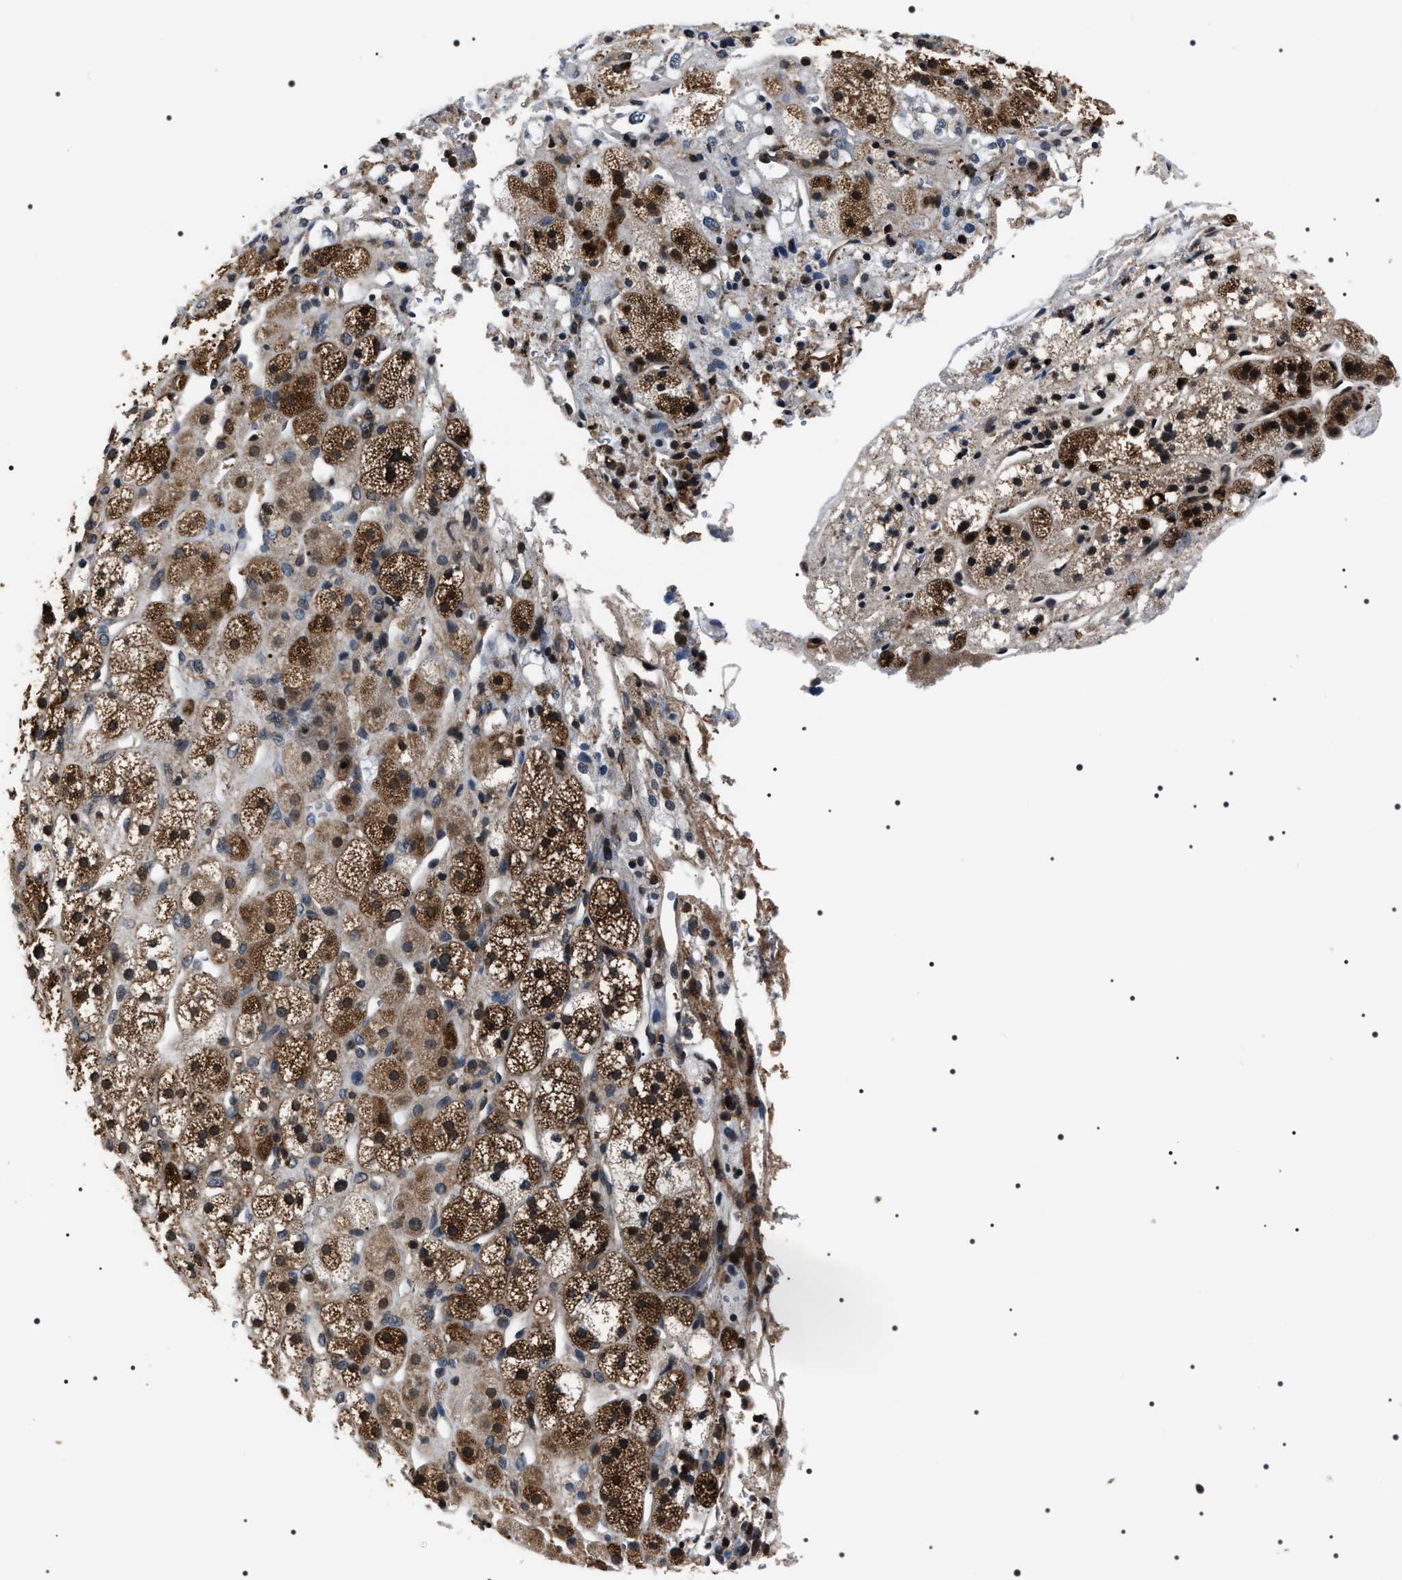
{"staining": {"intensity": "moderate", "quantity": ">75%", "location": "cytoplasmic/membranous,nuclear"}, "tissue": "adrenal gland", "cell_type": "Glandular cells", "image_type": "normal", "snomed": [{"axis": "morphology", "description": "Normal tissue, NOS"}, {"axis": "topography", "description": "Adrenal gland"}], "caption": "Adrenal gland stained with a brown dye exhibits moderate cytoplasmic/membranous,nuclear positive positivity in about >75% of glandular cells.", "gene": "SIPA1", "patient": {"sex": "male", "age": 56}}